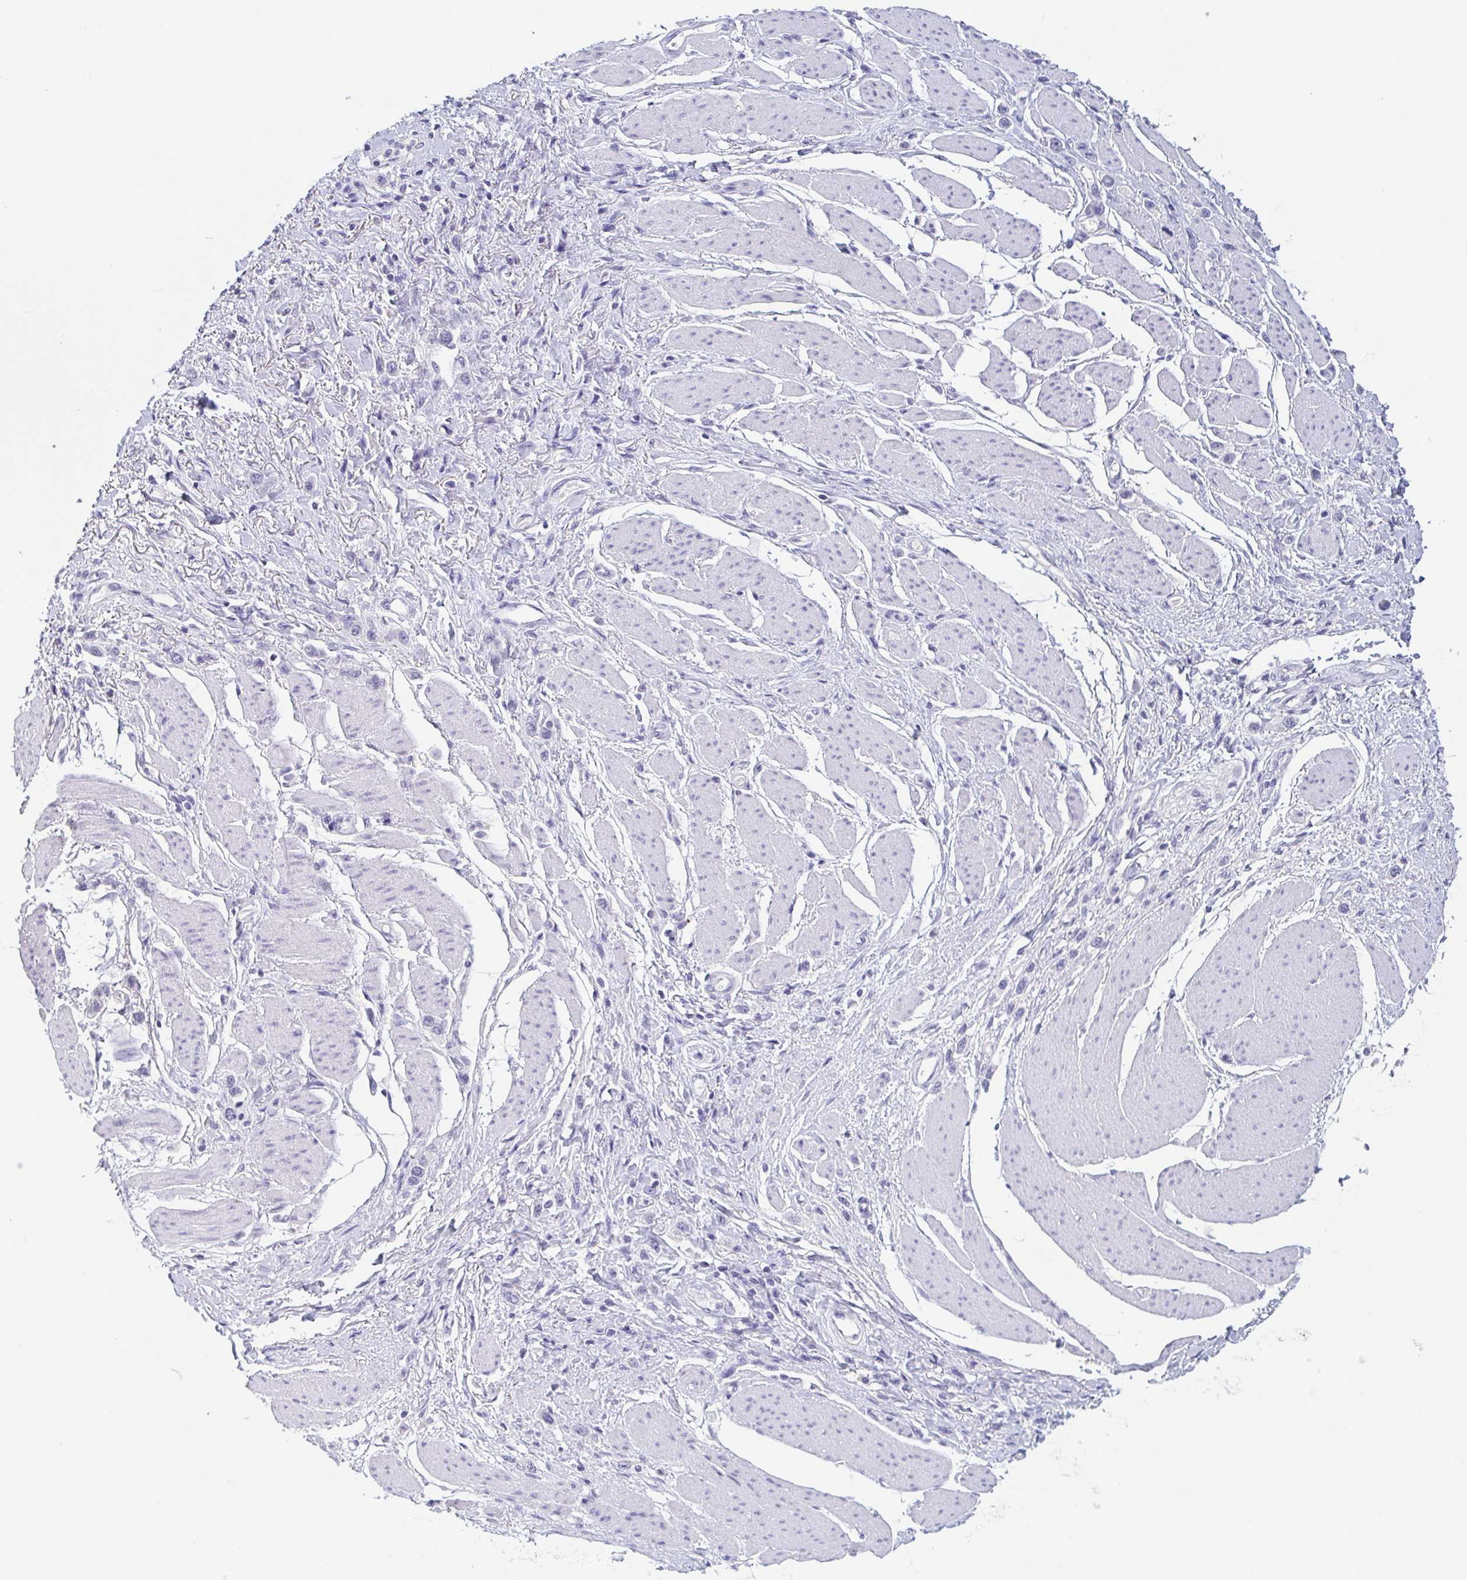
{"staining": {"intensity": "negative", "quantity": "none", "location": "none"}, "tissue": "stomach cancer", "cell_type": "Tumor cells", "image_type": "cancer", "snomed": [{"axis": "morphology", "description": "Adenocarcinoma, NOS"}, {"axis": "topography", "description": "Stomach"}], "caption": "DAB (3,3'-diaminobenzidine) immunohistochemical staining of stomach cancer demonstrates no significant expression in tumor cells.", "gene": "ITLN1", "patient": {"sex": "female", "age": 65}}